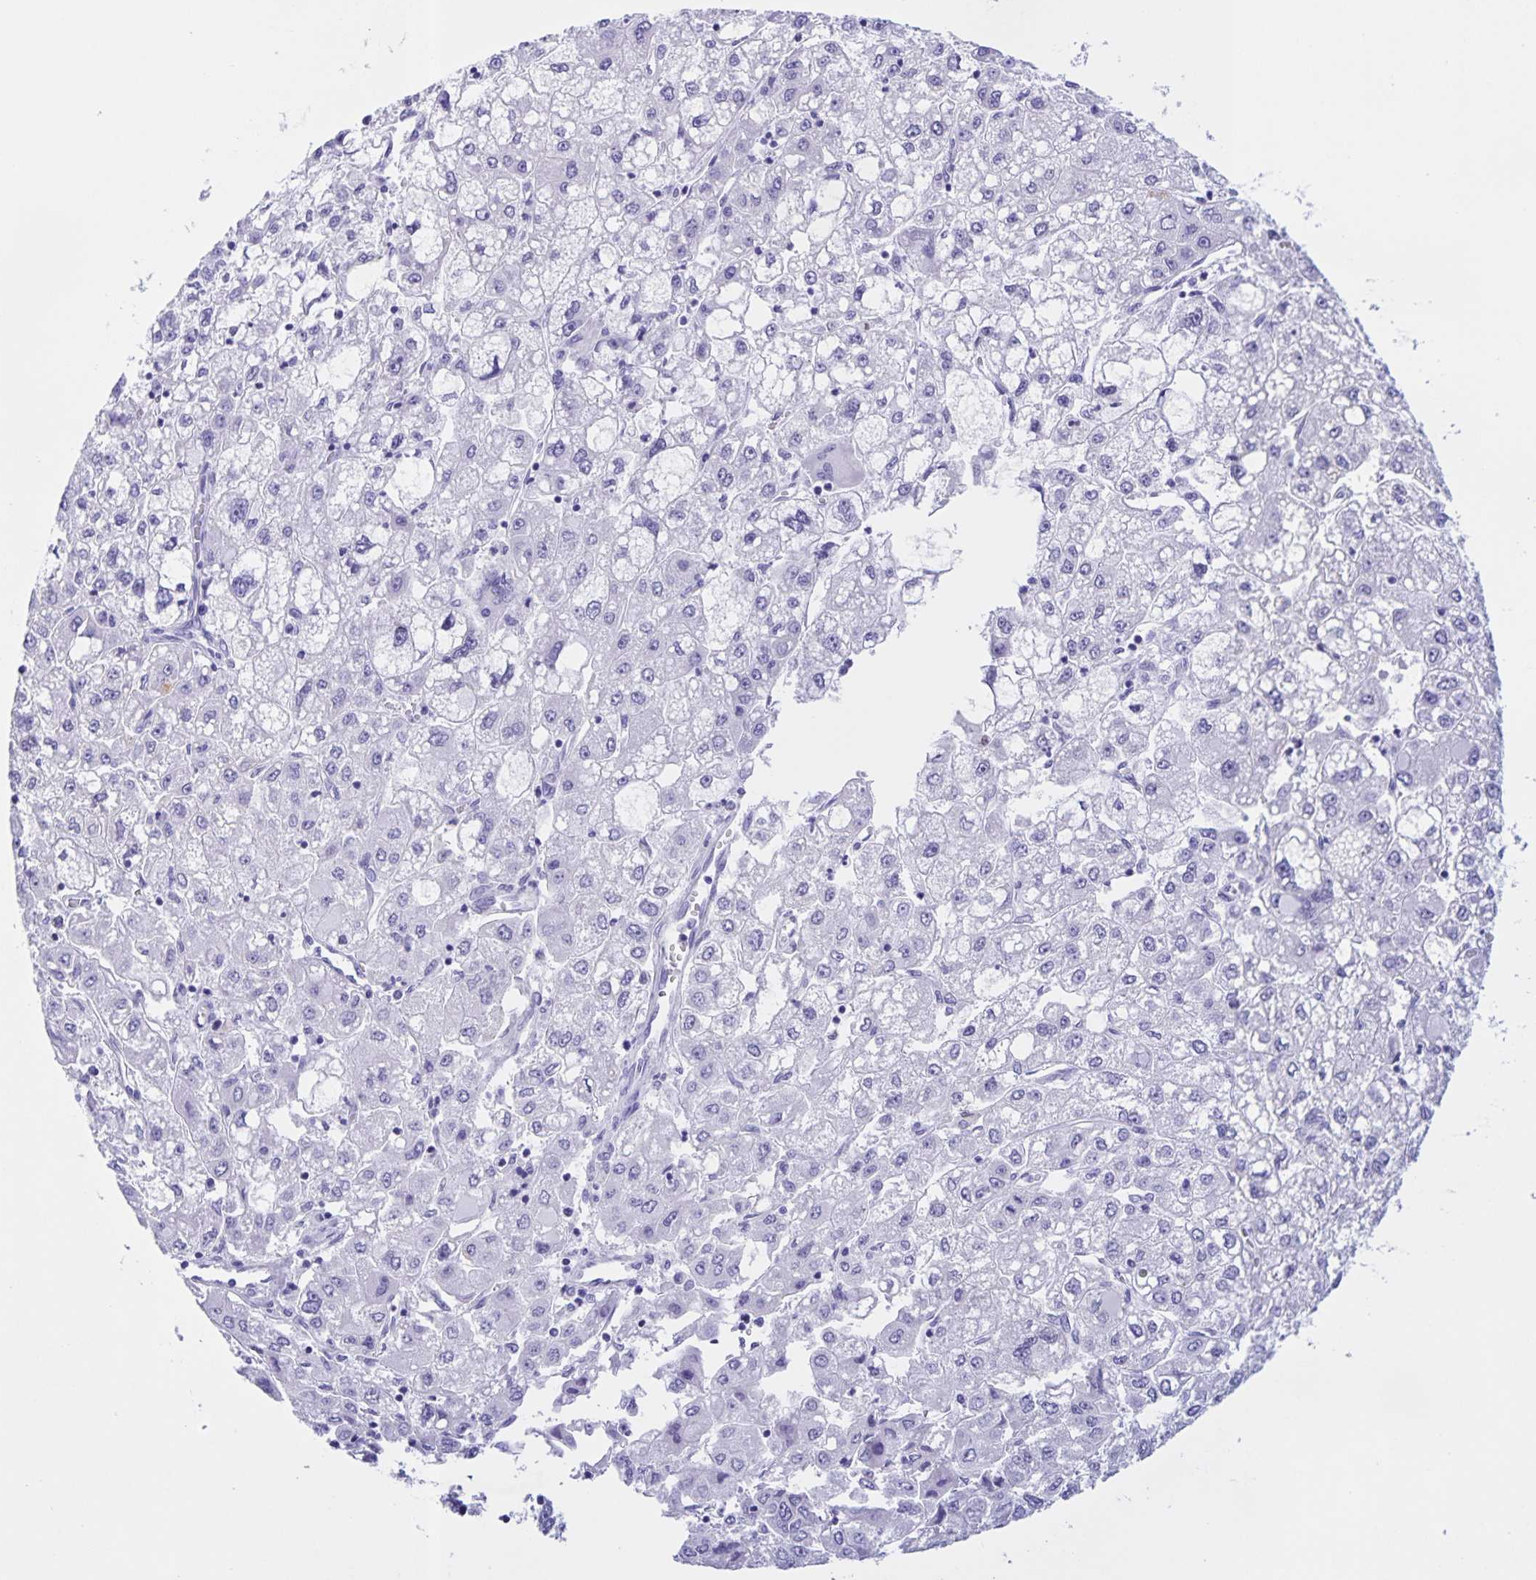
{"staining": {"intensity": "negative", "quantity": "none", "location": "none"}, "tissue": "liver cancer", "cell_type": "Tumor cells", "image_type": "cancer", "snomed": [{"axis": "morphology", "description": "Carcinoma, Hepatocellular, NOS"}, {"axis": "topography", "description": "Liver"}], "caption": "An immunohistochemistry micrograph of liver hepatocellular carcinoma is shown. There is no staining in tumor cells of liver hepatocellular carcinoma.", "gene": "TGIF2LX", "patient": {"sex": "male", "age": 40}}